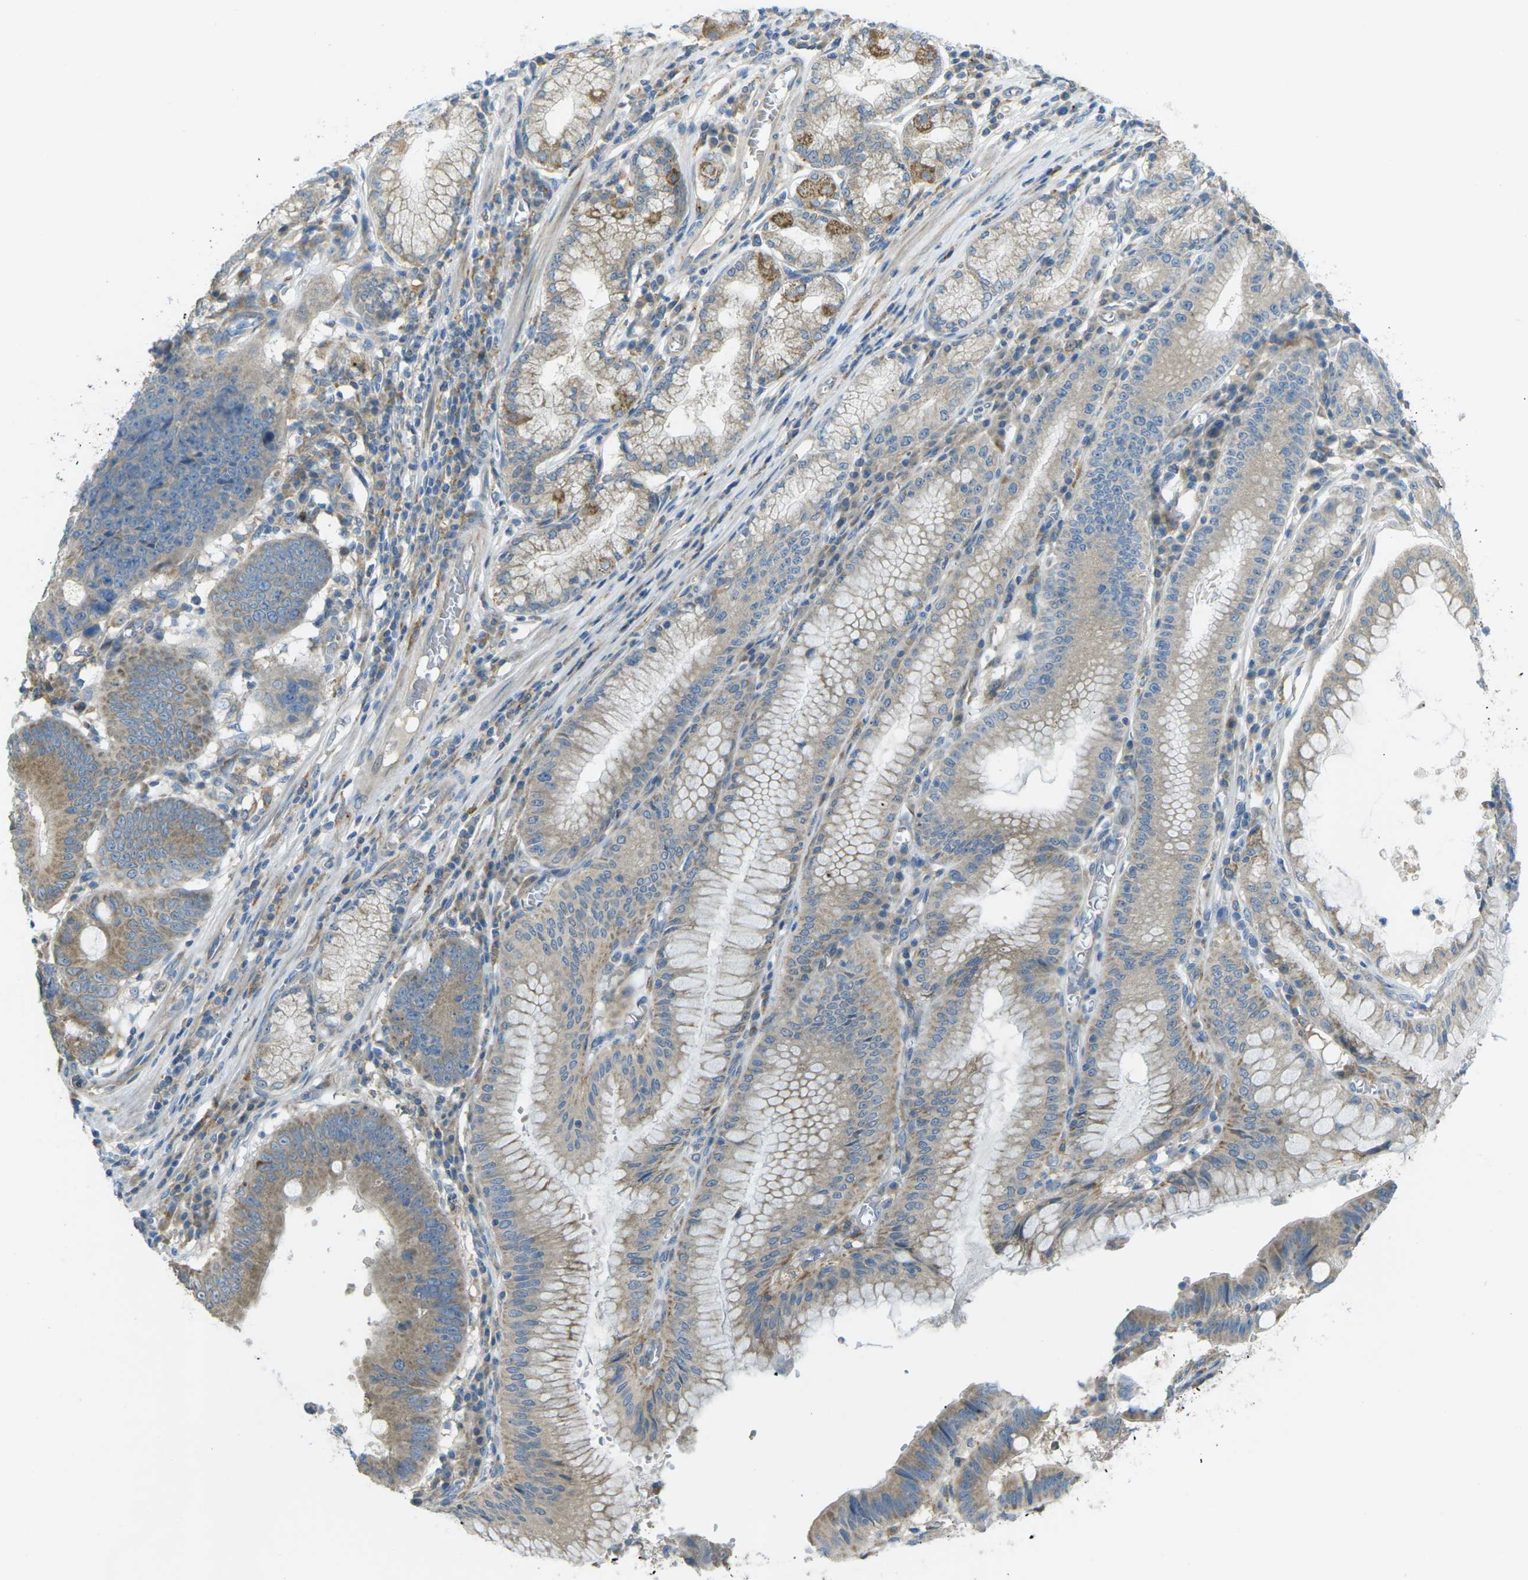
{"staining": {"intensity": "weak", "quantity": "25%-75%", "location": "cytoplasmic/membranous"}, "tissue": "stomach cancer", "cell_type": "Tumor cells", "image_type": "cancer", "snomed": [{"axis": "morphology", "description": "Adenocarcinoma, NOS"}, {"axis": "topography", "description": "Stomach"}], "caption": "Immunohistochemistry (IHC) (DAB) staining of stomach adenocarcinoma displays weak cytoplasmic/membranous protein positivity in approximately 25%-75% of tumor cells. The protein of interest is shown in brown color, while the nuclei are stained blue.", "gene": "MYLK4", "patient": {"sex": "male", "age": 59}}